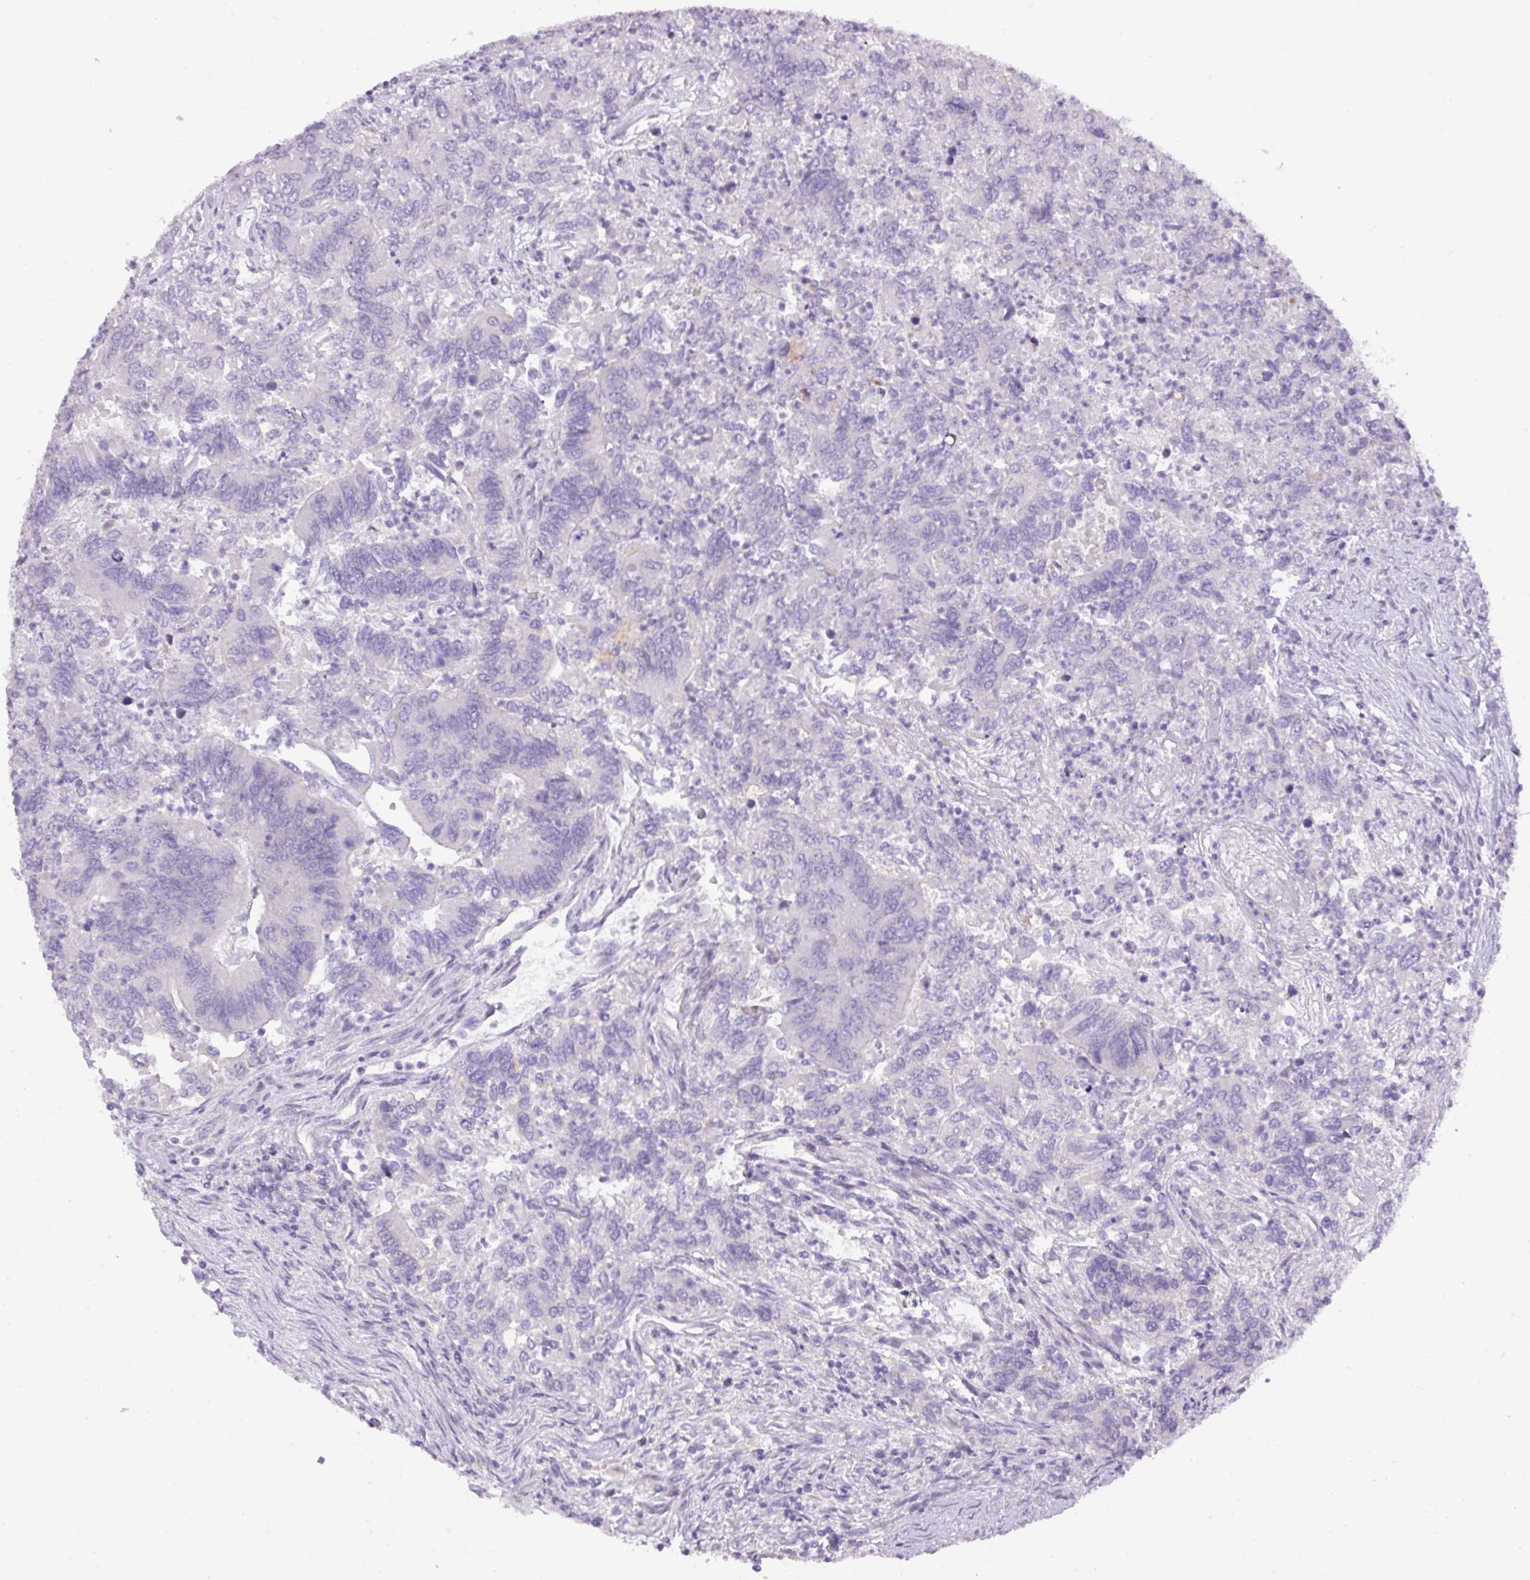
{"staining": {"intensity": "negative", "quantity": "none", "location": "none"}, "tissue": "colorectal cancer", "cell_type": "Tumor cells", "image_type": "cancer", "snomed": [{"axis": "morphology", "description": "Adenocarcinoma, NOS"}, {"axis": "topography", "description": "Colon"}], "caption": "Tumor cells are negative for protein expression in human colorectal cancer (adenocarcinoma).", "gene": "ANKRD13B", "patient": {"sex": "female", "age": 67}}